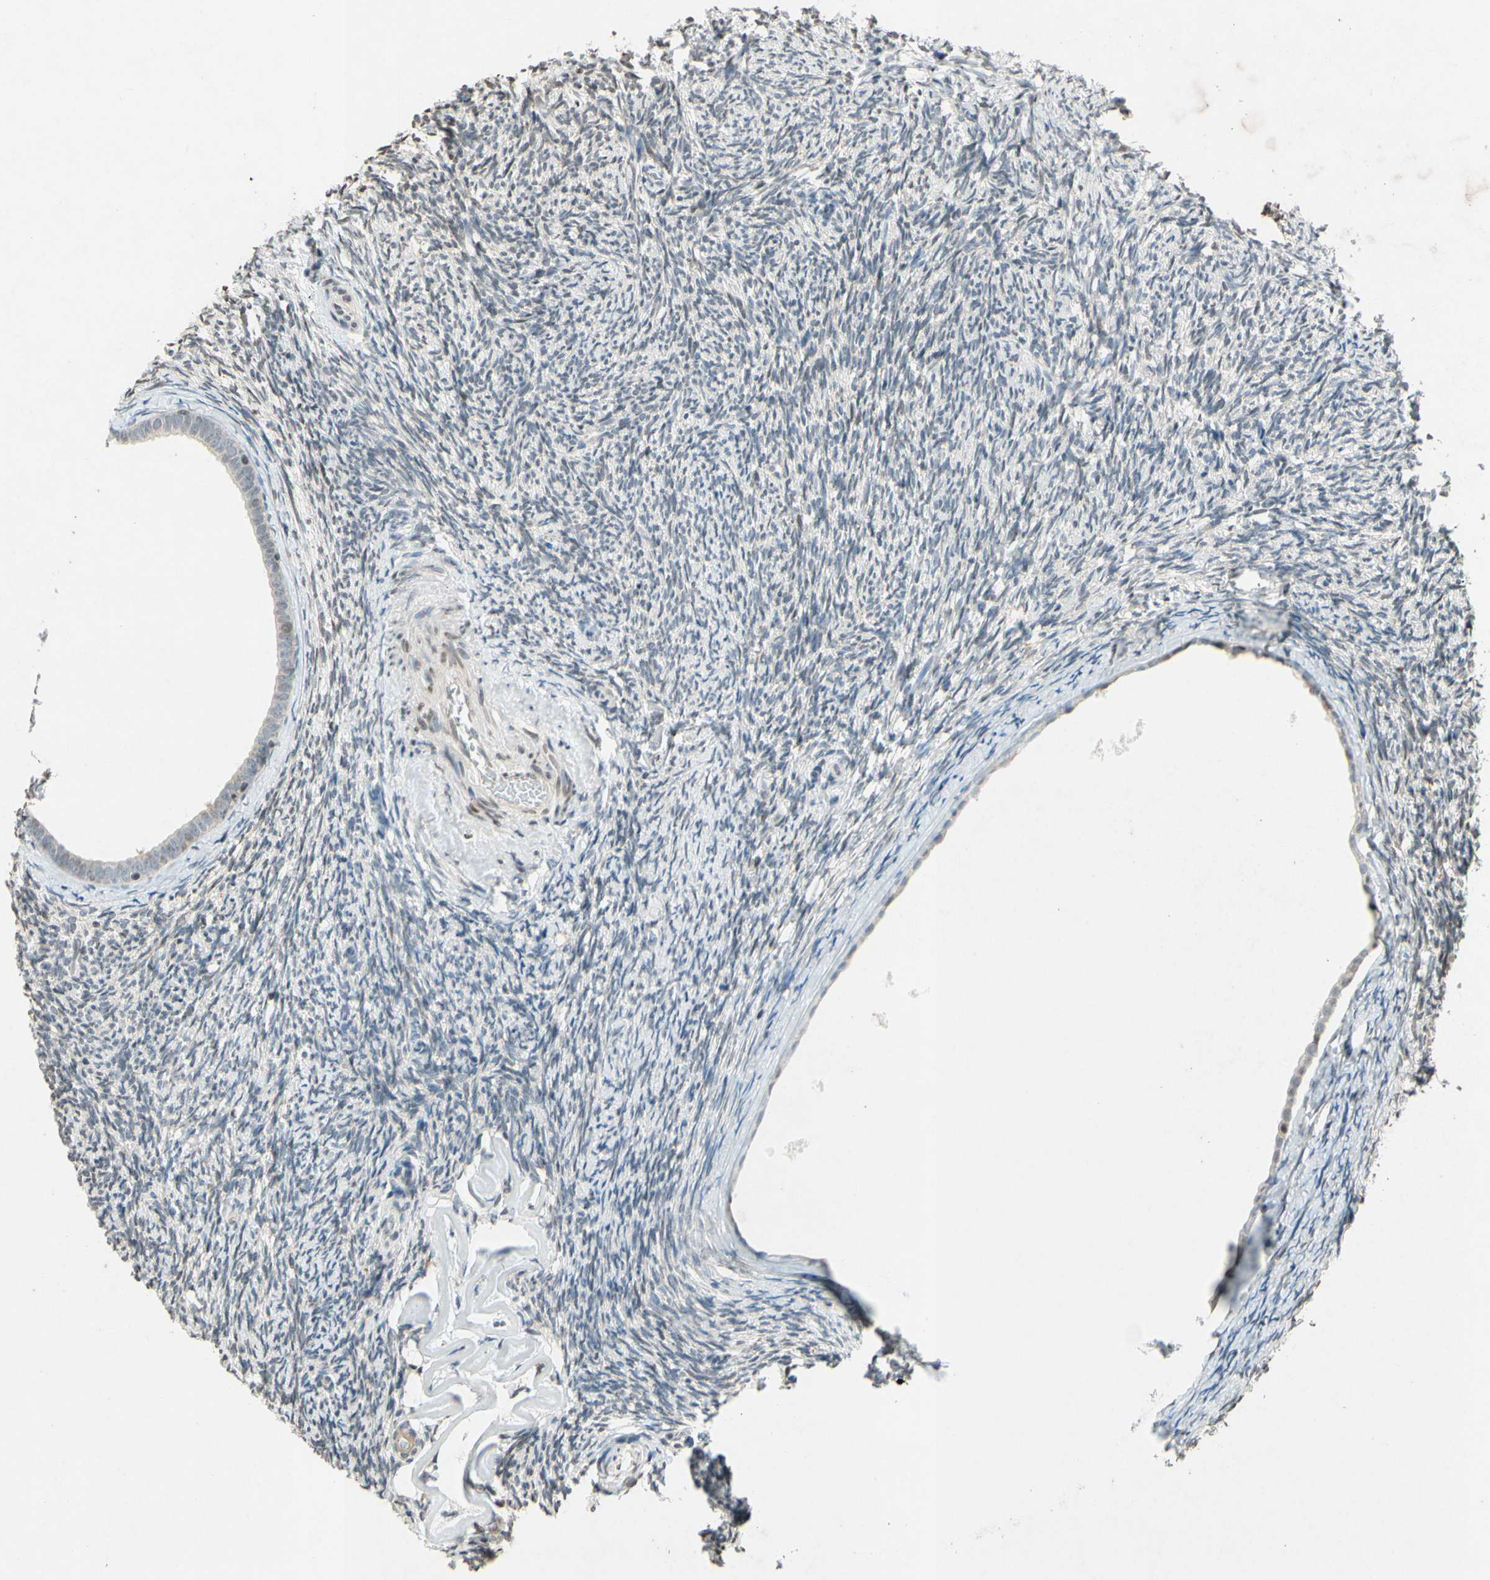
{"staining": {"intensity": "weak", "quantity": ">75%", "location": "cytoplasmic/membranous"}, "tissue": "ovary", "cell_type": "Follicle cells", "image_type": "normal", "snomed": [{"axis": "morphology", "description": "Normal tissue, NOS"}, {"axis": "topography", "description": "Ovary"}], "caption": "High-power microscopy captured an immunohistochemistry photomicrograph of normal ovary, revealing weak cytoplasmic/membranous positivity in about >75% of follicle cells.", "gene": "CLDN11", "patient": {"sex": "female", "age": 60}}